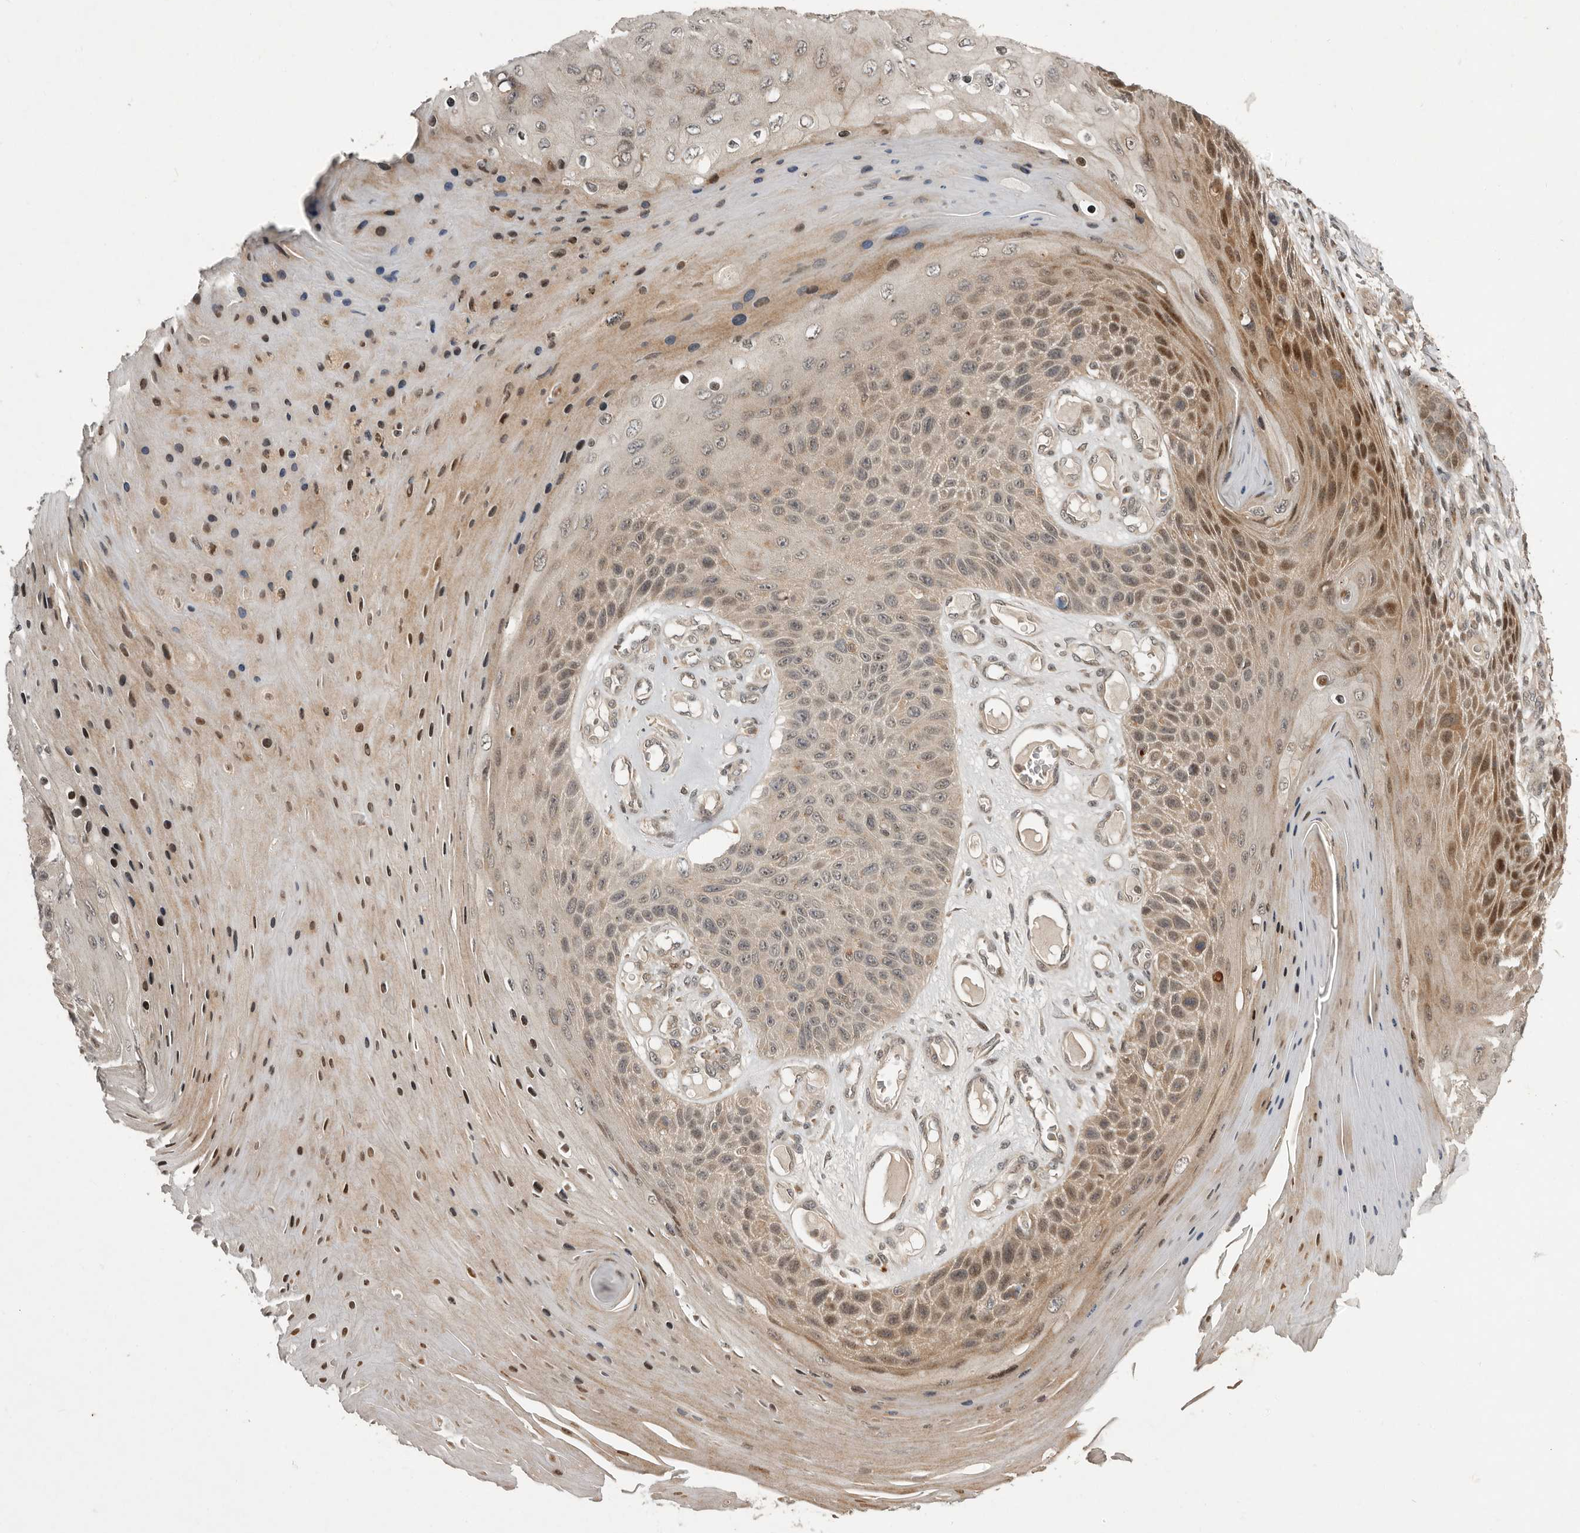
{"staining": {"intensity": "moderate", "quantity": "25%-75%", "location": "nuclear"}, "tissue": "skin cancer", "cell_type": "Tumor cells", "image_type": "cancer", "snomed": [{"axis": "morphology", "description": "Squamous cell carcinoma, NOS"}, {"axis": "topography", "description": "Skin"}], "caption": "Immunohistochemical staining of skin squamous cell carcinoma shows medium levels of moderate nuclear positivity in approximately 25%-75% of tumor cells.", "gene": "RABIF", "patient": {"sex": "female", "age": 88}}